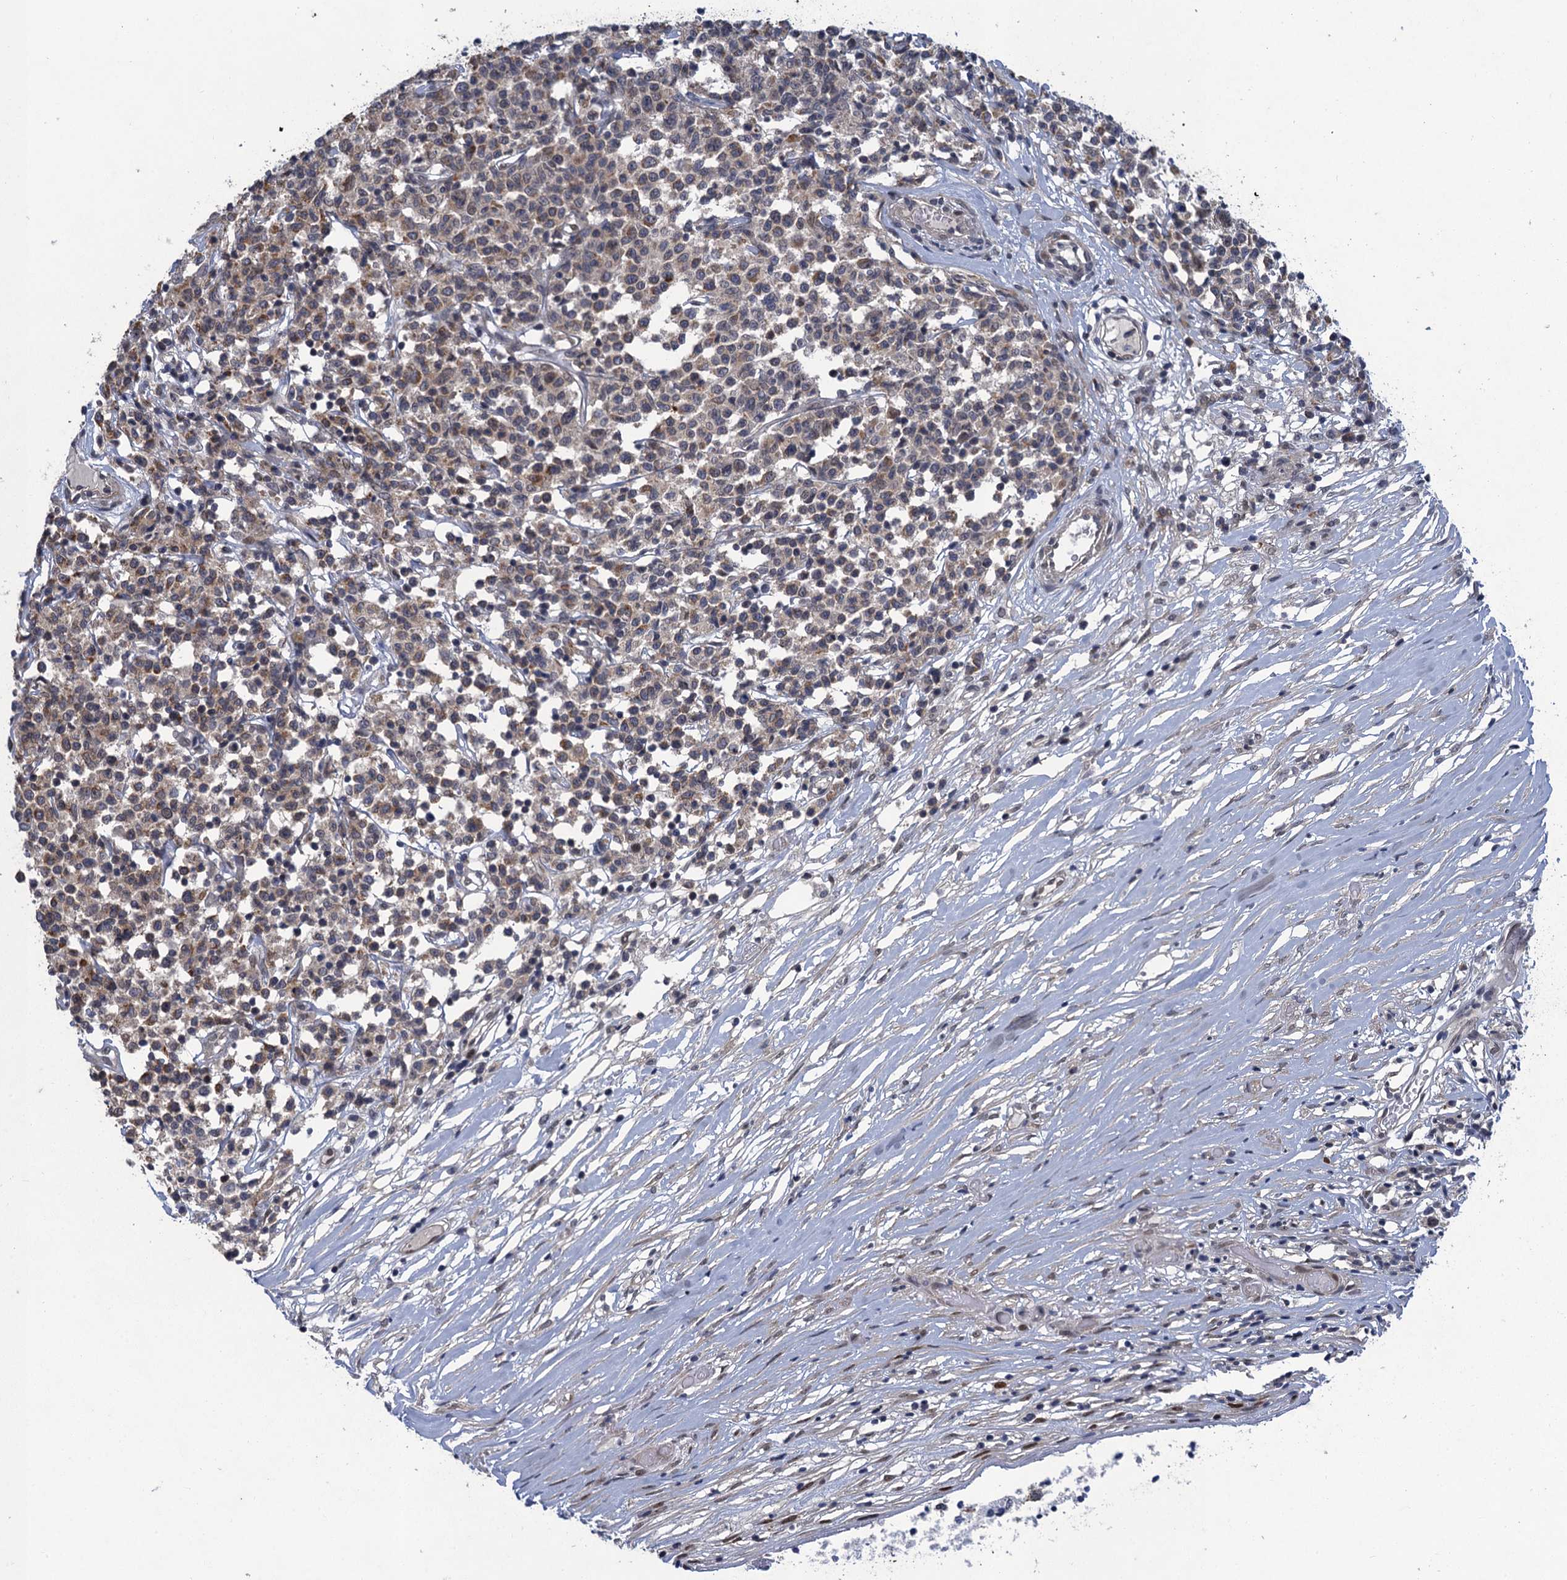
{"staining": {"intensity": "weak", "quantity": "<25%", "location": "cytoplasmic/membranous"}, "tissue": "lymphoma", "cell_type": "Tumor cells", "image_type": "cancer", "snomed": [{"axis": "morphology", "description": "Malignant lymphoma, non-Hodgkin's type, Low grade"}, {"axis": "topography", "description": "Small intestine"}], "caption": "Human malignant lymphoma, non-Hodgkin's type (low-grade) stained for a protein using immunohistochemistry demonstrates no expression in tumor cells.", "gene": "MRFAP1", "patient": {"sex": "female", "age": 59}}